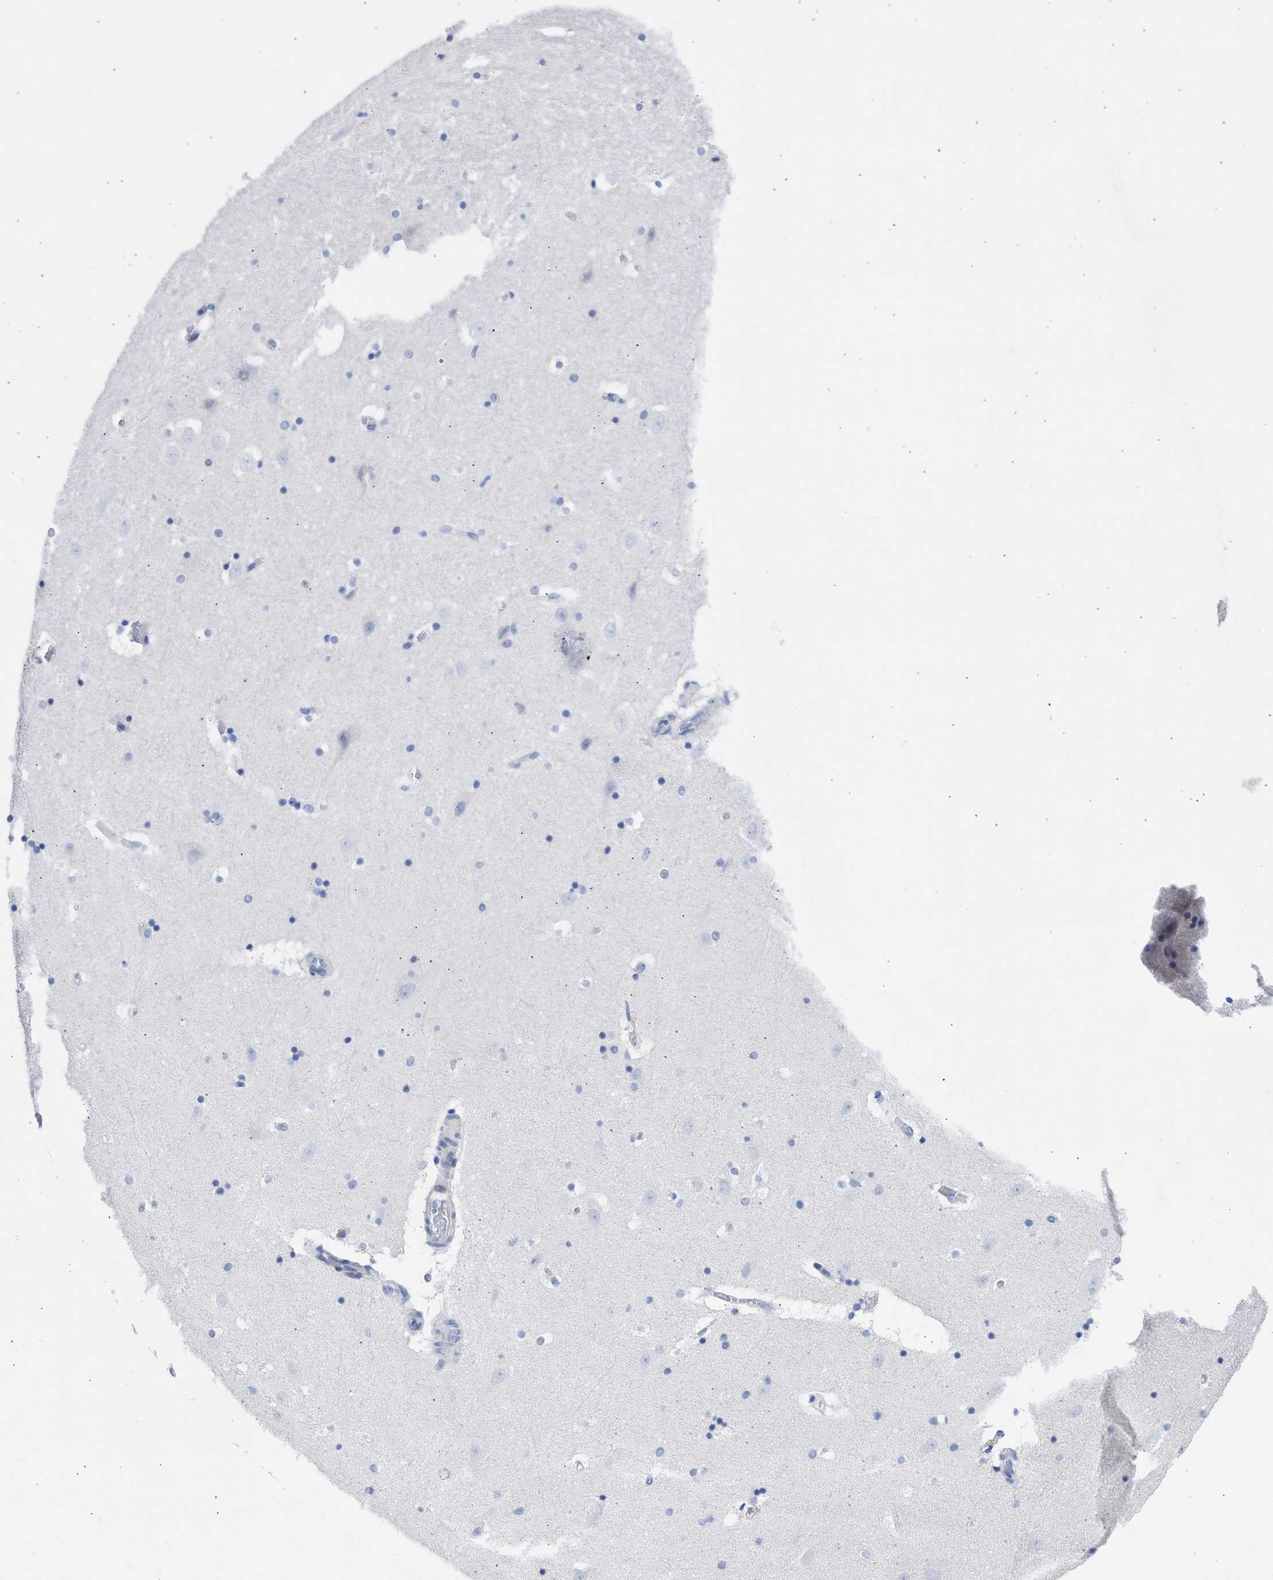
{"staining": {"intensity": "negative", "quantity": "none", "location": "none"}, "tissue": "hippocampus", "cell_type": "Glial cells", "image_type": "normal", "snomed": [{"axis": "morphology", "description": "Normal tissue, NOS"}, {"axis": "topography", "description": "Hippocampus"}], "caption": "Hippocampus stained for a protein using IHC shows no expression glial cells.", "gene": "RSPH1", "patient": {"sex": "male", "age": 45}}